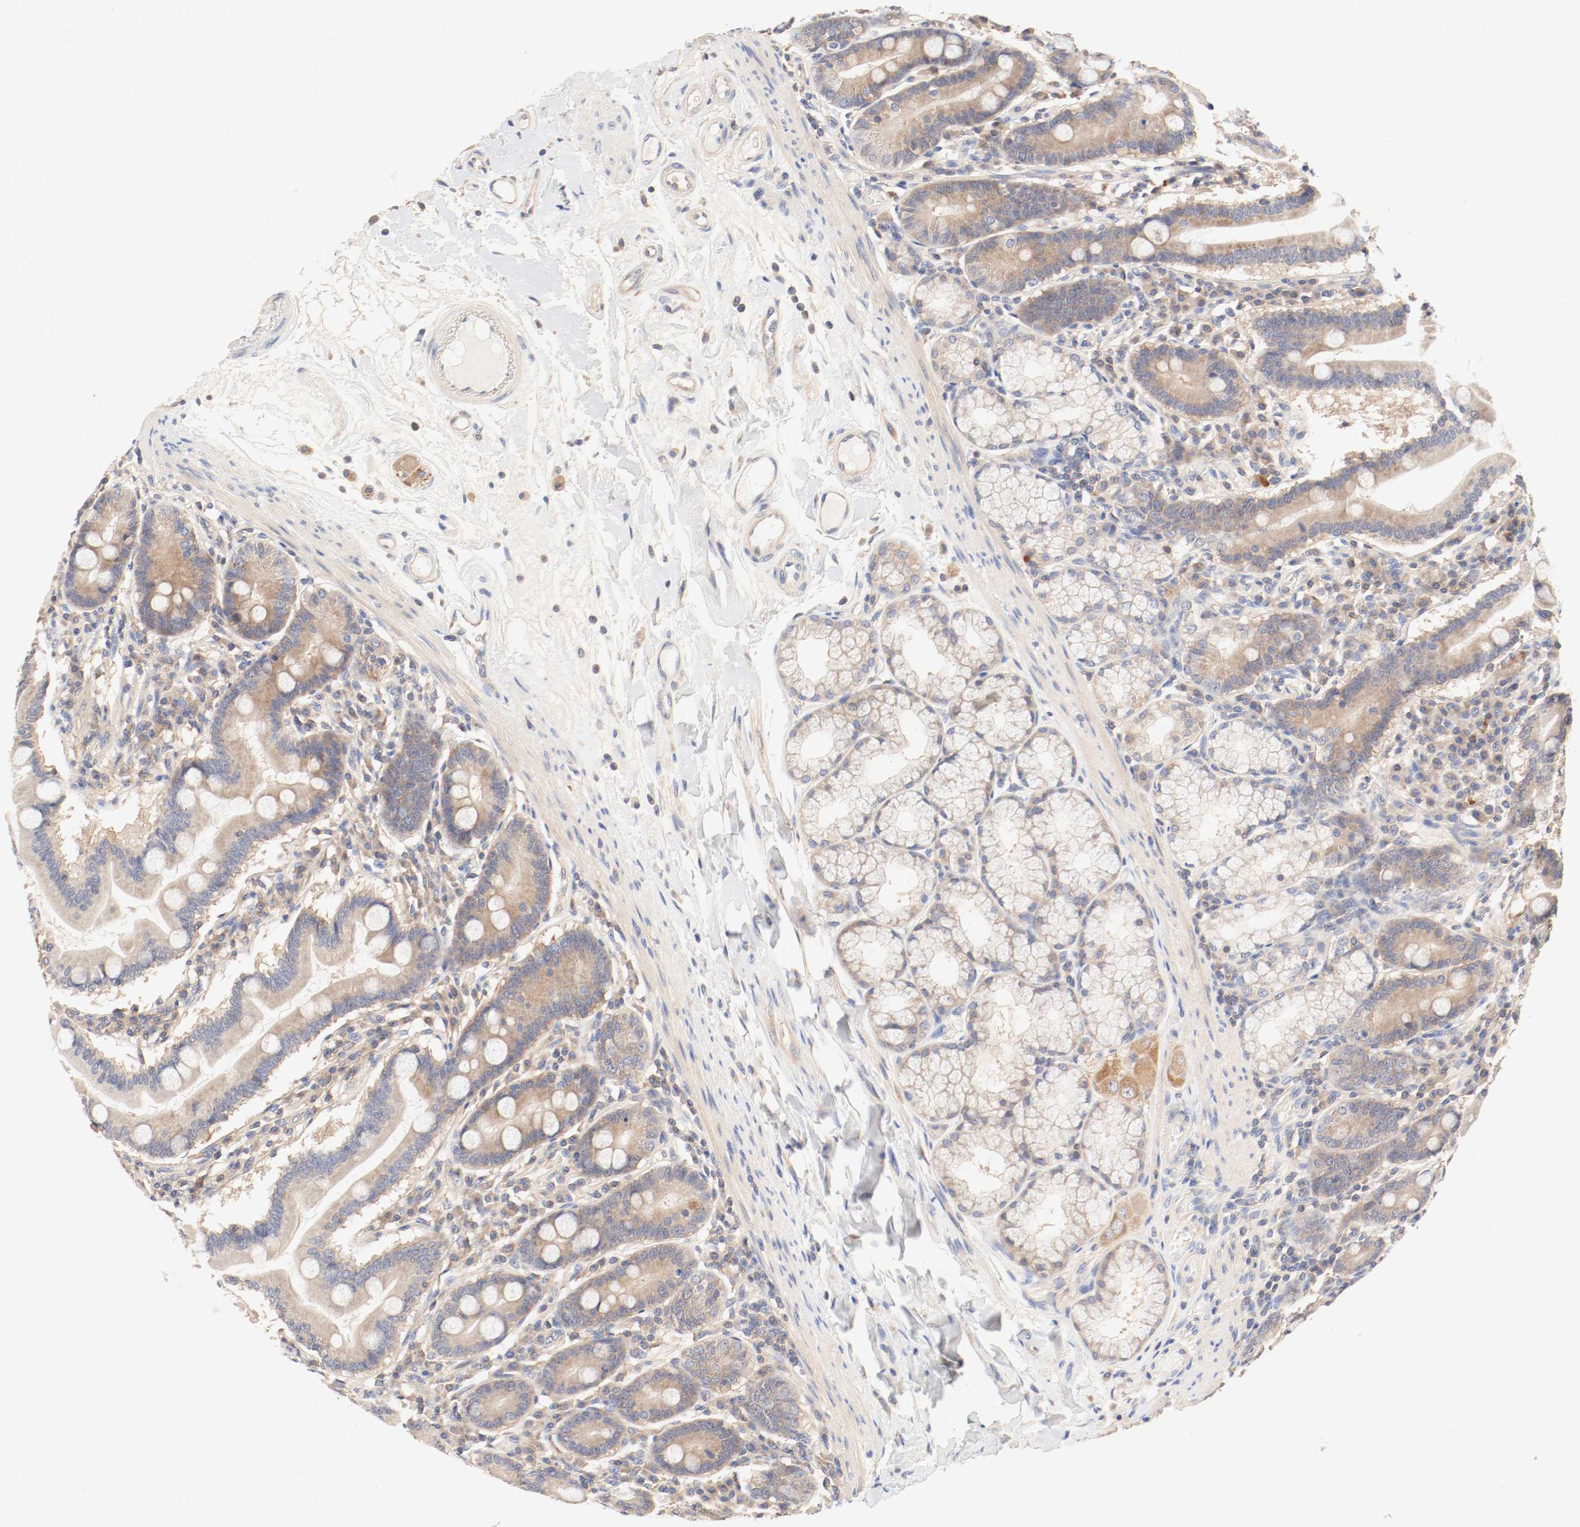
{"staining": {"intensity": "moderate", "quantity": ">75%", "location": "cytoplasmic/membranous"}, "tissue": "duodenum", "cell_type": "Glandular cells", "image_type": "normal", "snomed": [{"axis": "morphology", "description": "Normal tissue, NOS"}, {"axis": "topography", "description": "Duodenum"}], "caption": "Immunohistochemistry histopathology image of unremarkable human duodenum stained for a protein (brown), which demonstrates medium levels of moderate cytoplasmic/membranous positivity in about >75% of glandular cells.", "gene": "GIT1", "patient": {"sex": "female", "age": 64}}